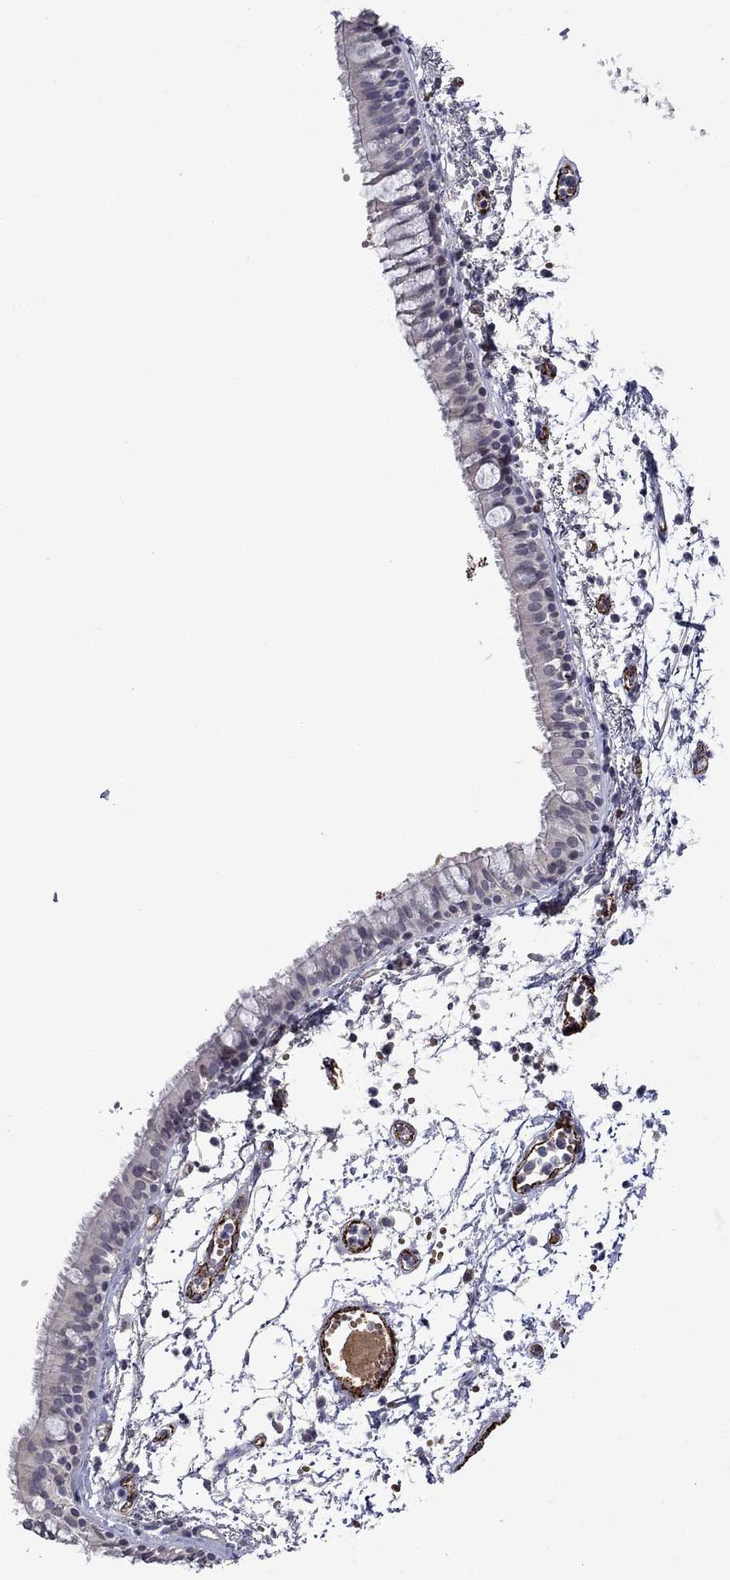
{"staining": {"intensity": "negative", "quantity": "none", "location": "none"}, "tissue": "bronchus", "cell_type": "Respiratory epithelial cells", "image_type": "normal", "snomed": [{"axis": "morphology", "description": "Normal tissue, NOS"}, {"axis": "topography", "description": "Cartilage tissue"}, {"axis": "topography", "description": "Bronchus"}], "caption": "DAB immunohistochemical staining of unremarkable human bronchus demonstrates no significant positivity in respiratory epithelial cells.", "gene": "SLITRK1", "patient": {"sex": "male", "age": 66}}